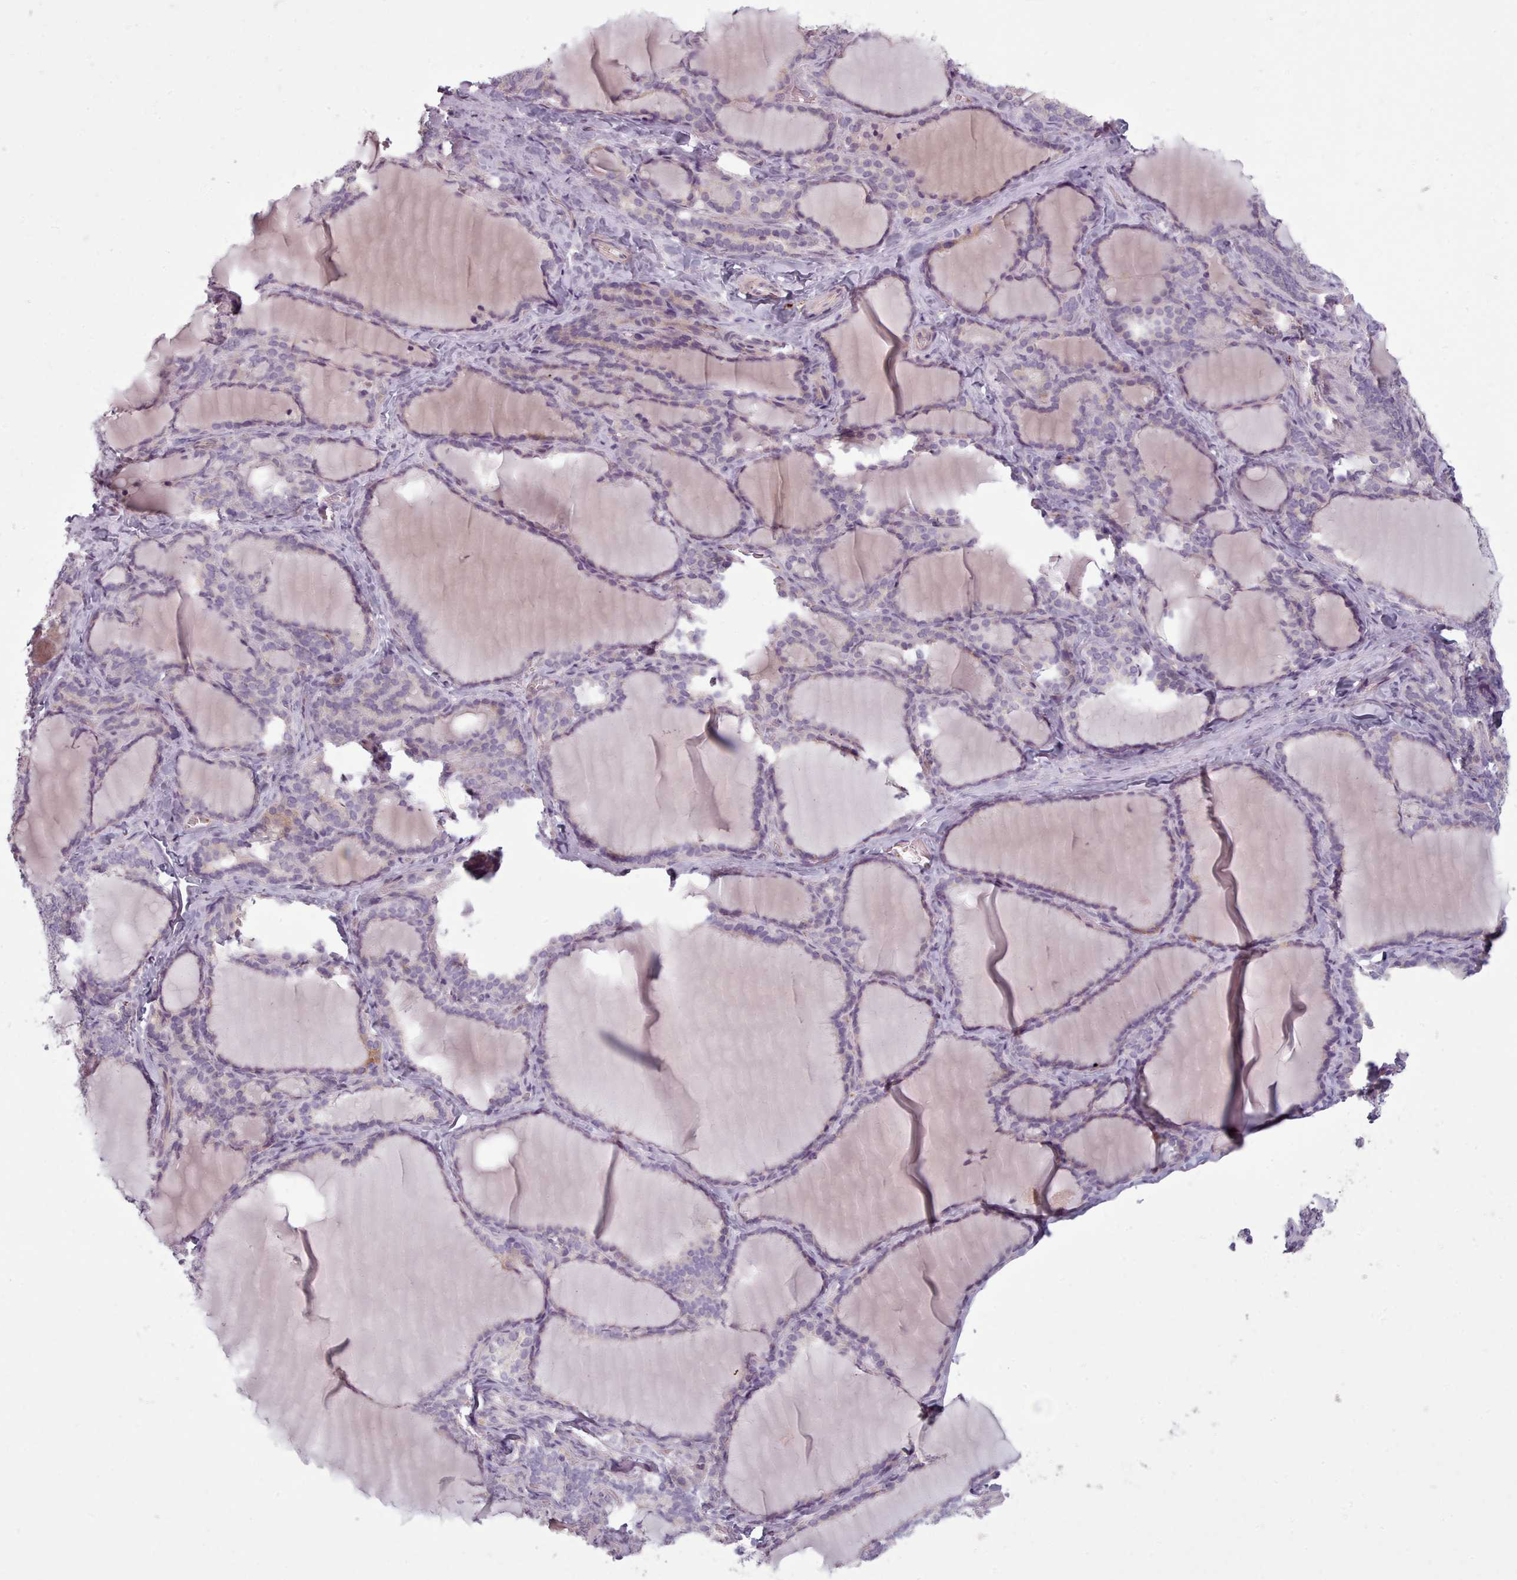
{"staining": {"intensity": "weak", "quantity": "<25%", "location": "cytoplasmic/membranous"}, "tissue": "thyroid gland", "cell_type": "Glandular cells", "image_type": "normal", "snomed": [{"axis": "morphology", "description": "Normal tissue, NOS"}, {"axis": "topography", "description": "Thyroid gland"}], "caption": "Immunohistochemistry photomicrograph of benign thyroid gland stained for a protein (brown), which displays no staining in glandular cells. (DAB immunohistochemistry (IHC) with hematoxylin counter stain).", "gene": "LAPTM5", "patient": {"sex": "female", "age": 31}}